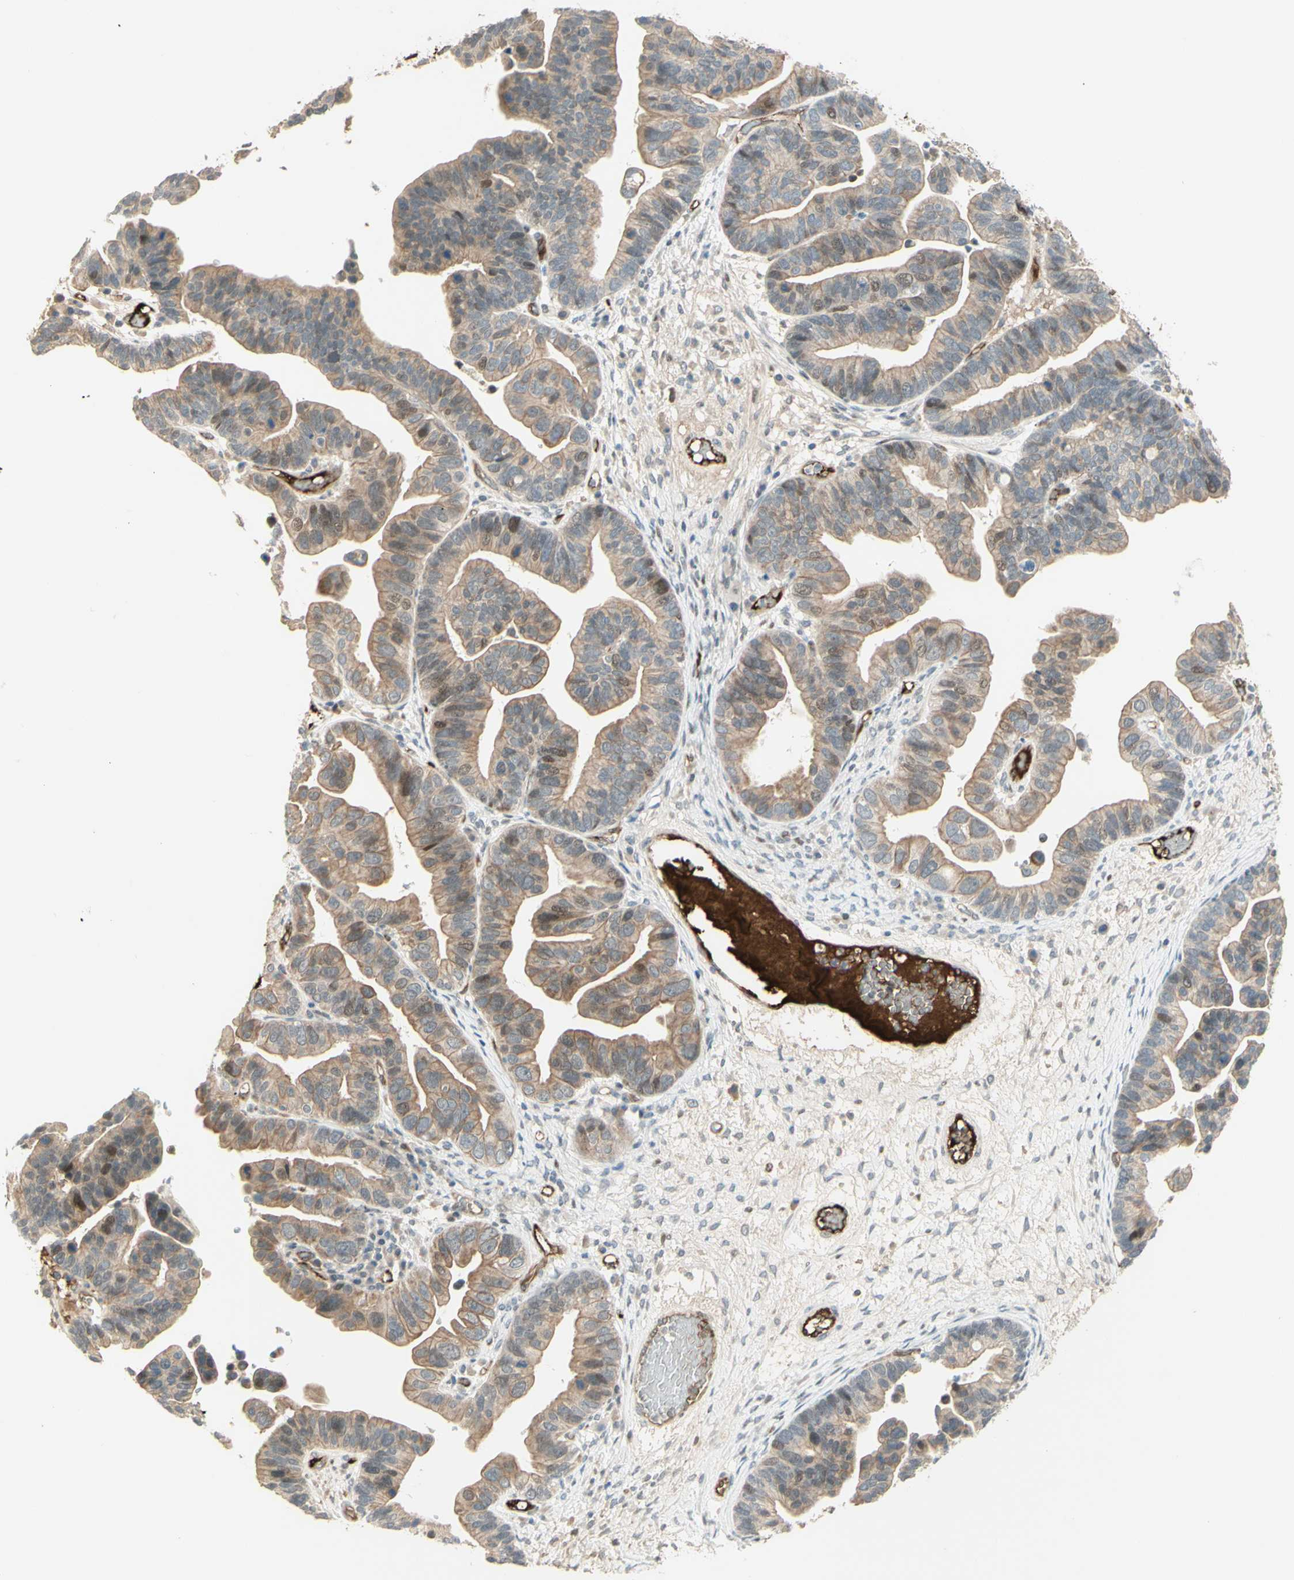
{"staining": {"intensity": "weak", "quantity": ">75%", "location": "cytoplasmic/membranous,nuclear"}, "tissue": "ovarian cancer", "cell_type": "Tumor cells", "image_type": "cancer", "snomed": [{"axis": "morphology", "description": "Cystadenocarcinoma, serous, NOS"}, {"axis": "topography", "description": "Ovary"}], "caption": "Protein analysis of ovarian cancer tissue displays weak cytoplasmic/membranous and nuclear staining in about >75% of tumor cells. Immunohistochemistry (ihc) stains the protein of interest in brown and the nuclei are stained blue.", "gene": "ANGPT2", "patient": {"sex": "female", "age": 56}}